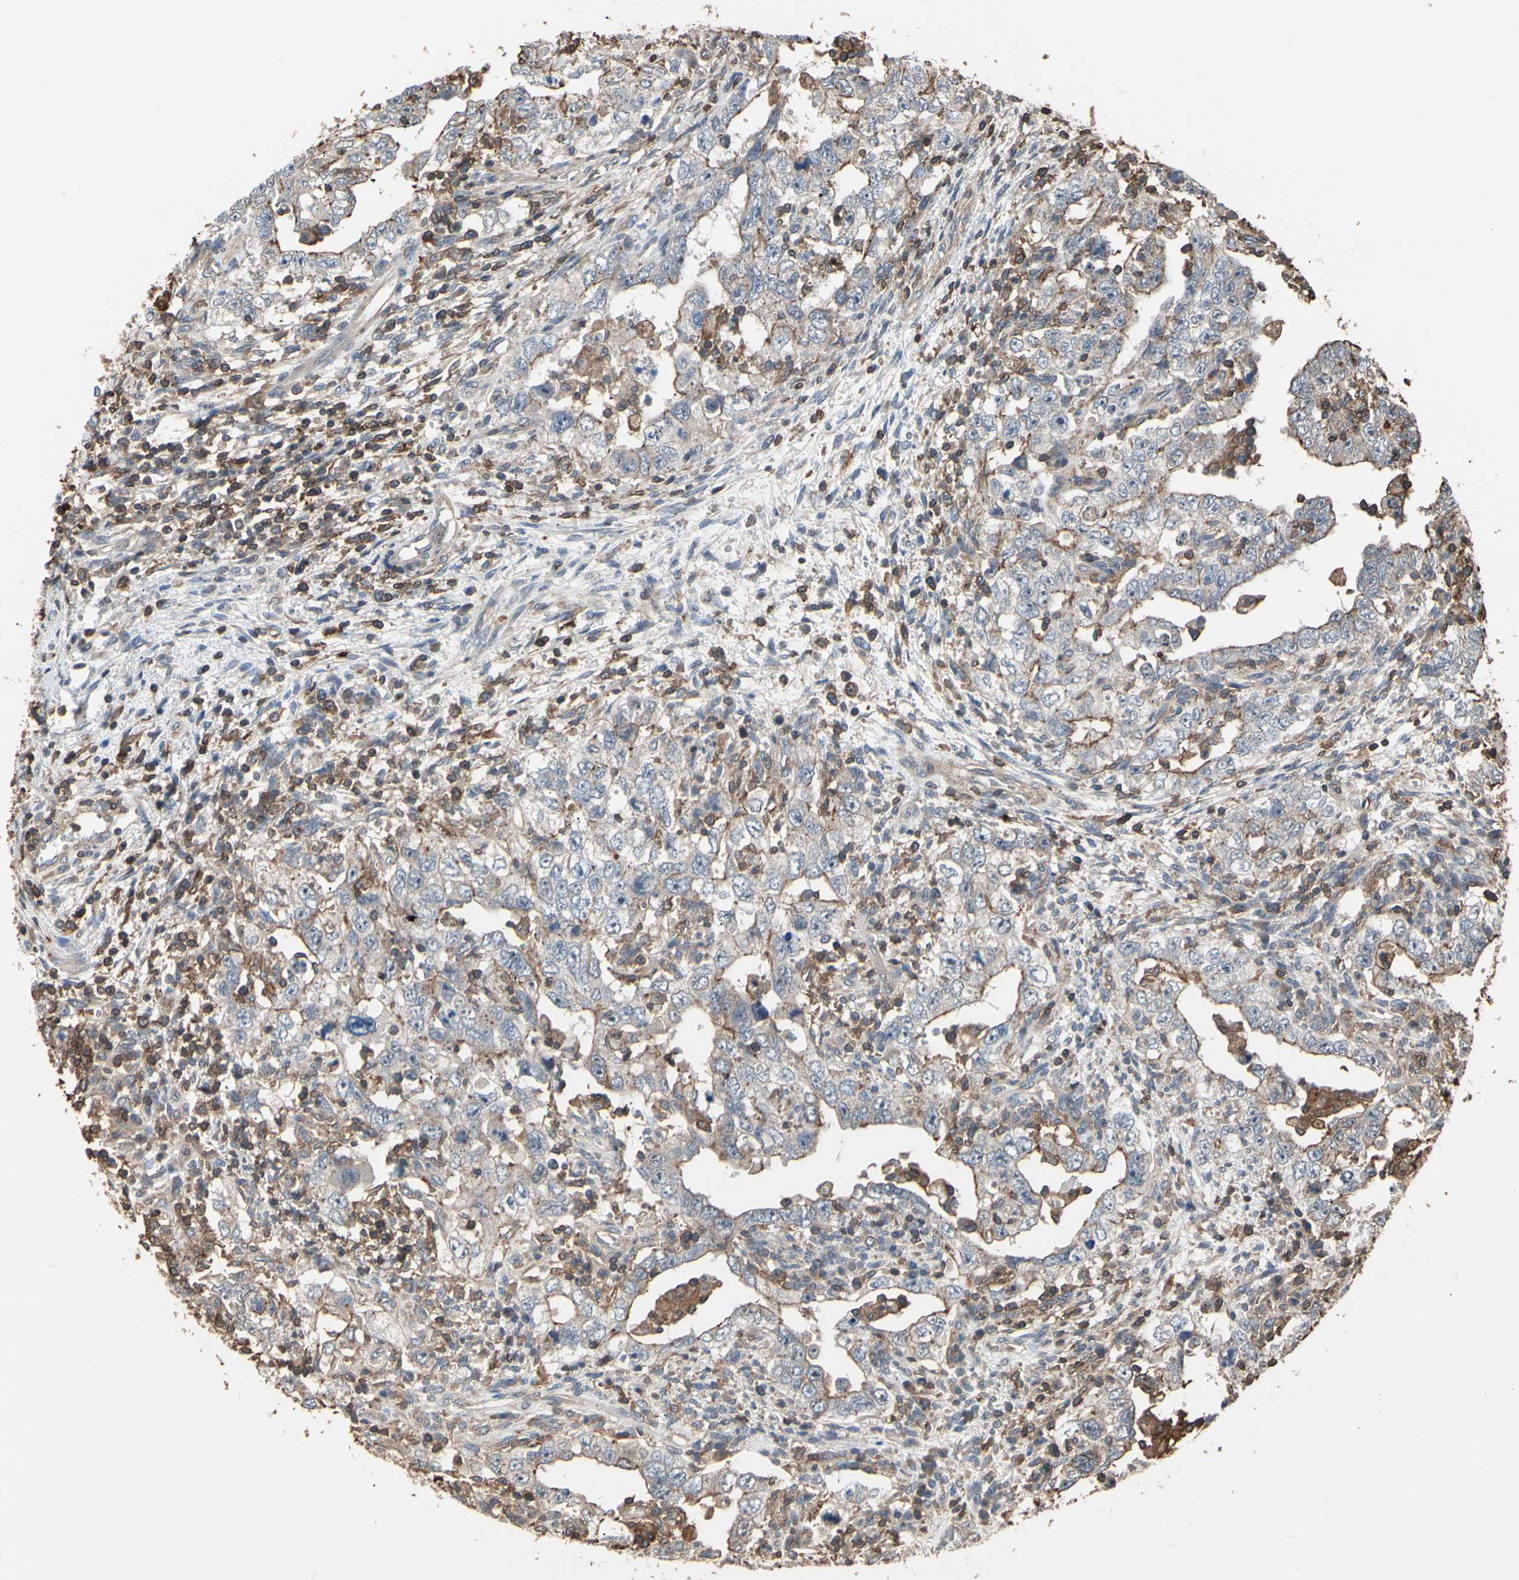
{"staining": {"intensity": "weak", "quantity": "<25%", "location": "cytoplasmic/membranous"}, "tissue": "testis cancer", "cell_type": "Tumor cells", "image_type": "cancer", "snomed": [{"axis": "morphology", "description": "Carcinoma, Embryonal, NOS"}, {"axis": "topography", "description": "Testis"}], "caption": "This is an immunohistochemistry (IHC) micrograph of embryonal carcinoma (testis). There is no positivity in tumor cells.", "gene": "MAPK13", "patient": {"sex": "male", "age": 26}}